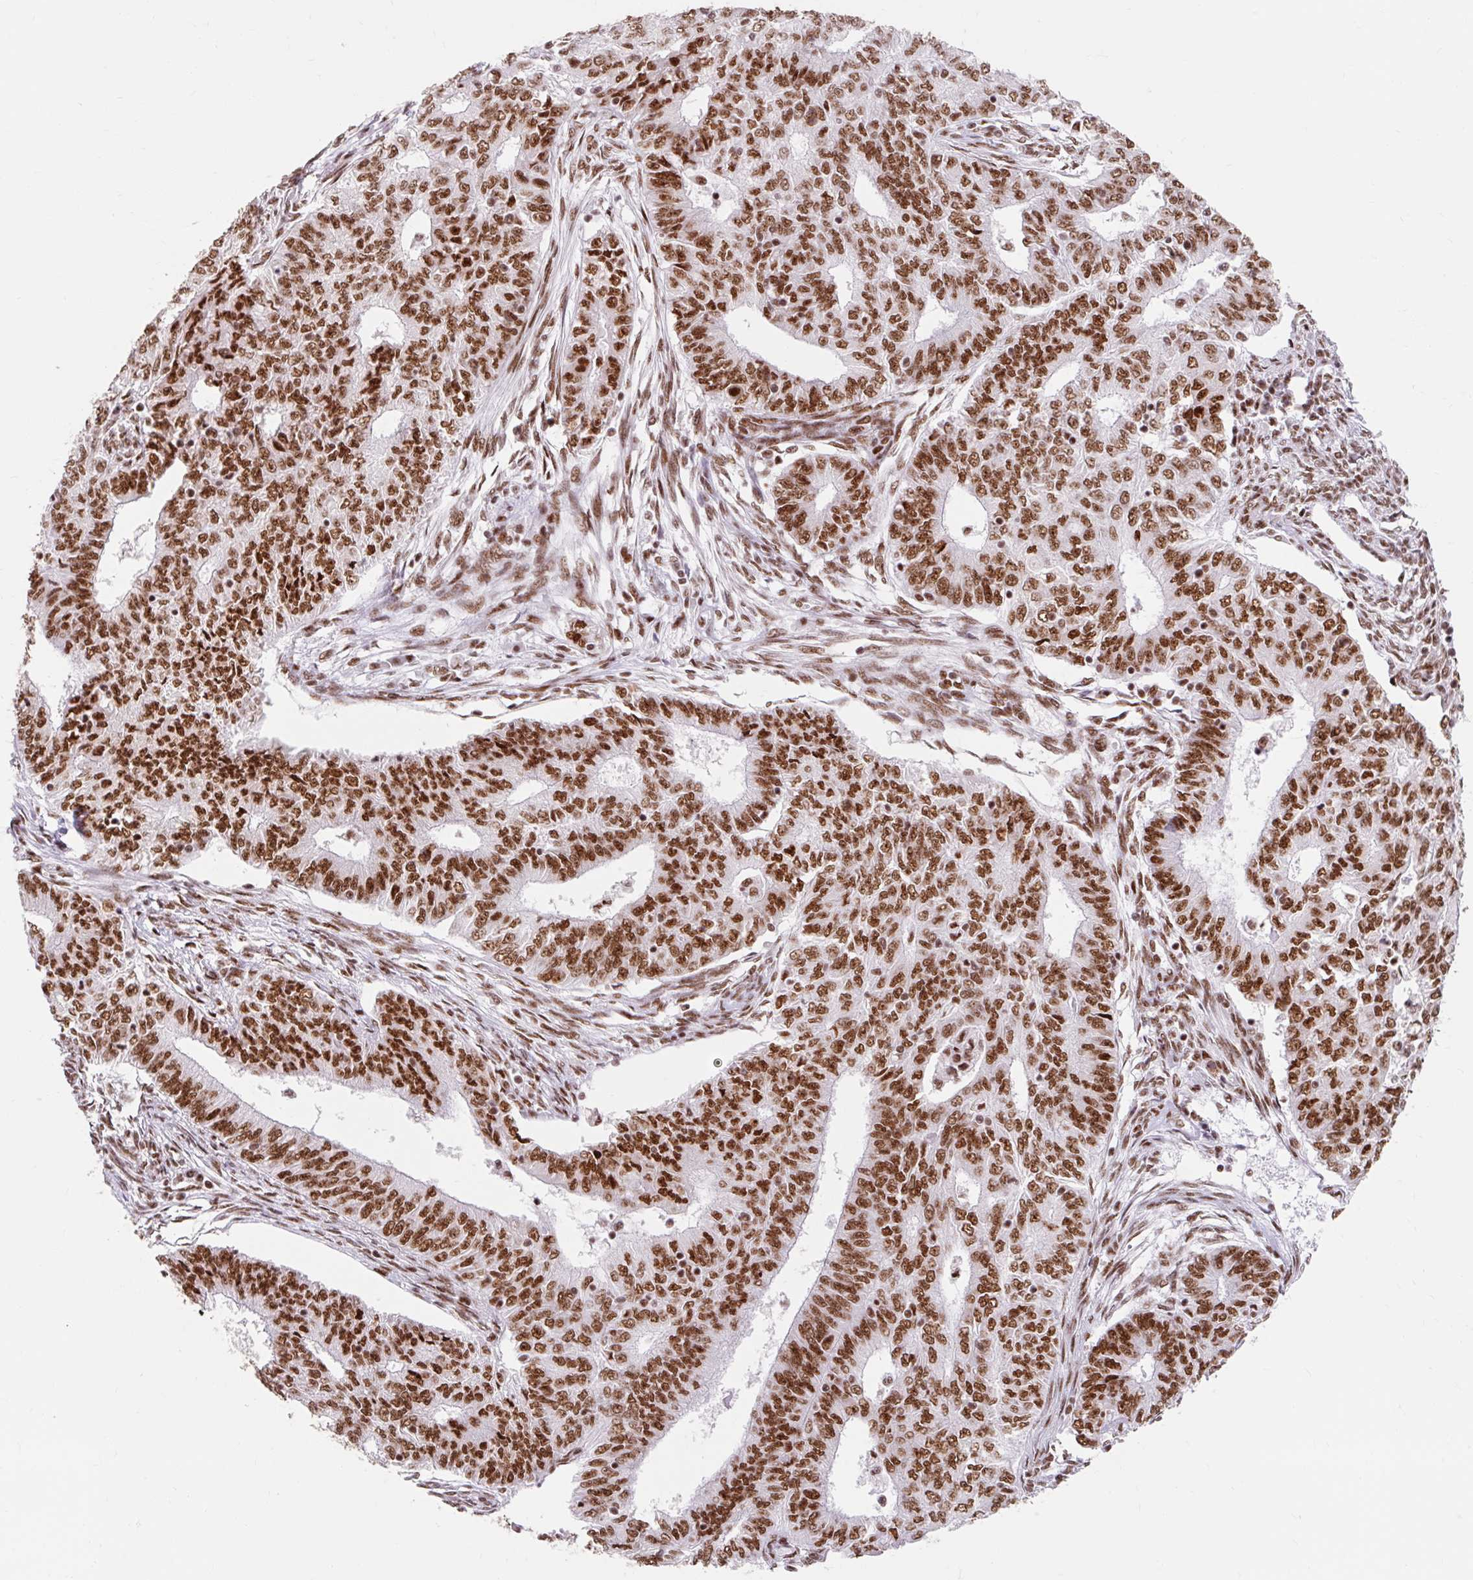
{"staining": {"intensity": "strong", "quantity": ">75%", "location": "nuclear"}, "tissue": "endometrial cancer", "cell_type": "Tumor cells", "image_type": "cancer", "snomed": [{"axis": "morphology", "description": "Adenocarcinoma, NOS"}, {"axis": "topography", "description": "Endometrium"}], "caption": "Protein staining of endometrial cancer (adenocarcinoma) tissue displays strong nuclear positivity in about >75% of tumor cells. Using DAB (3,3'-diaminobenzidine) (brown) and hematoxylin (blue) stains, captured at high magnification using brightfield microscopy.", "gene": "SRSF10", "patient": {"sex": "female", "age": 62}}